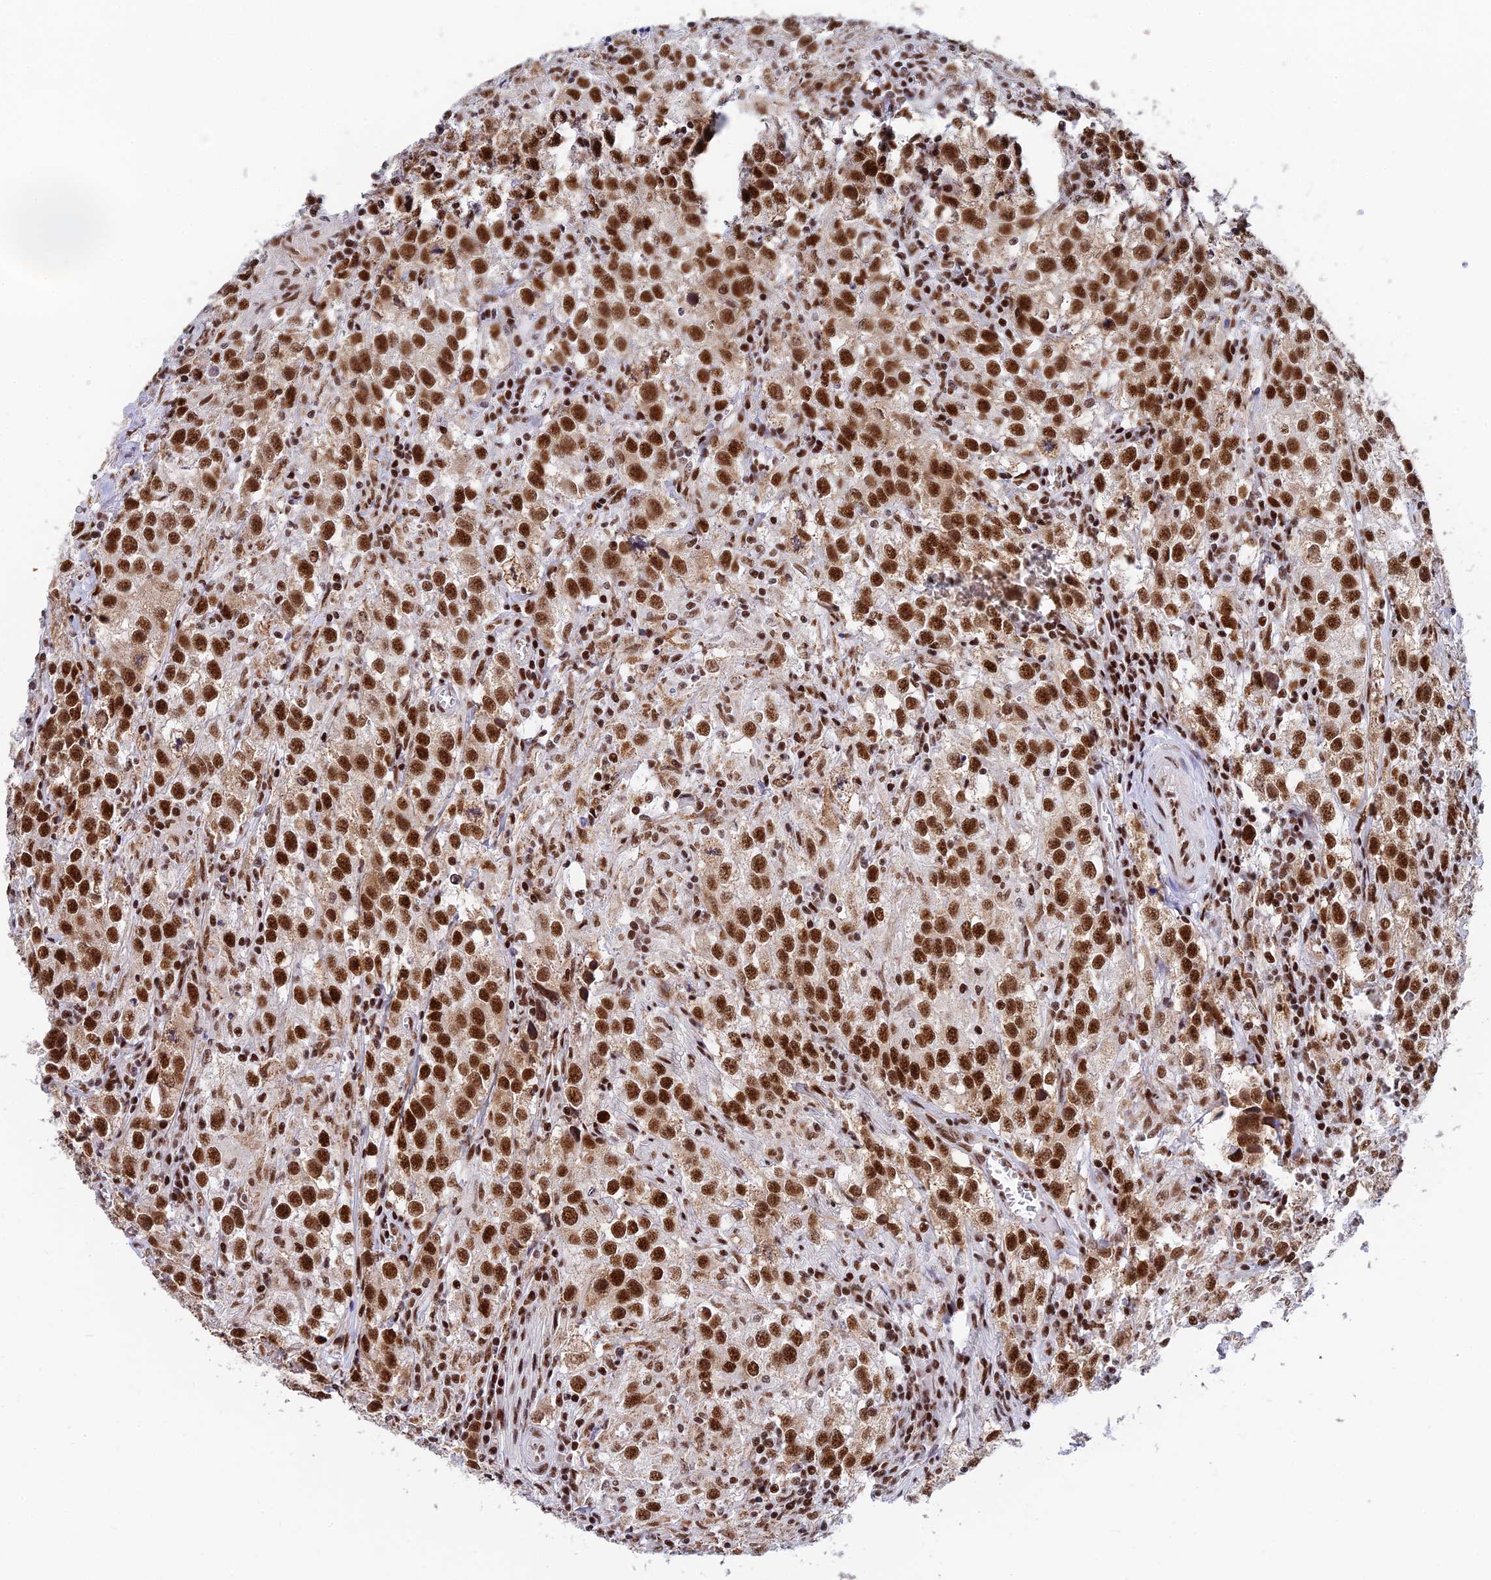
{"staining": {"intensity": "strong", "quantity": ">75%", "location": "nuclear"}, "tissue": "testis cancer", "cell_type": "Tumor cells", "image_type": "cancer", "snomed": [{"axis": "morphology", "description": "Seminoma, NOS"}, {"axis": "morphology", "description": "Carcinoma, Embryonal, NOS"}, {"axis": "topography", "description": "Testis"}], "caption": "The image demonstrates immunohistochemical staining of testis cancer. There is strong nuclear staining is appreciated in about >75% of tumor cells.", "gene": "USP22", "patient": {"sex": "male", "age": 43}}